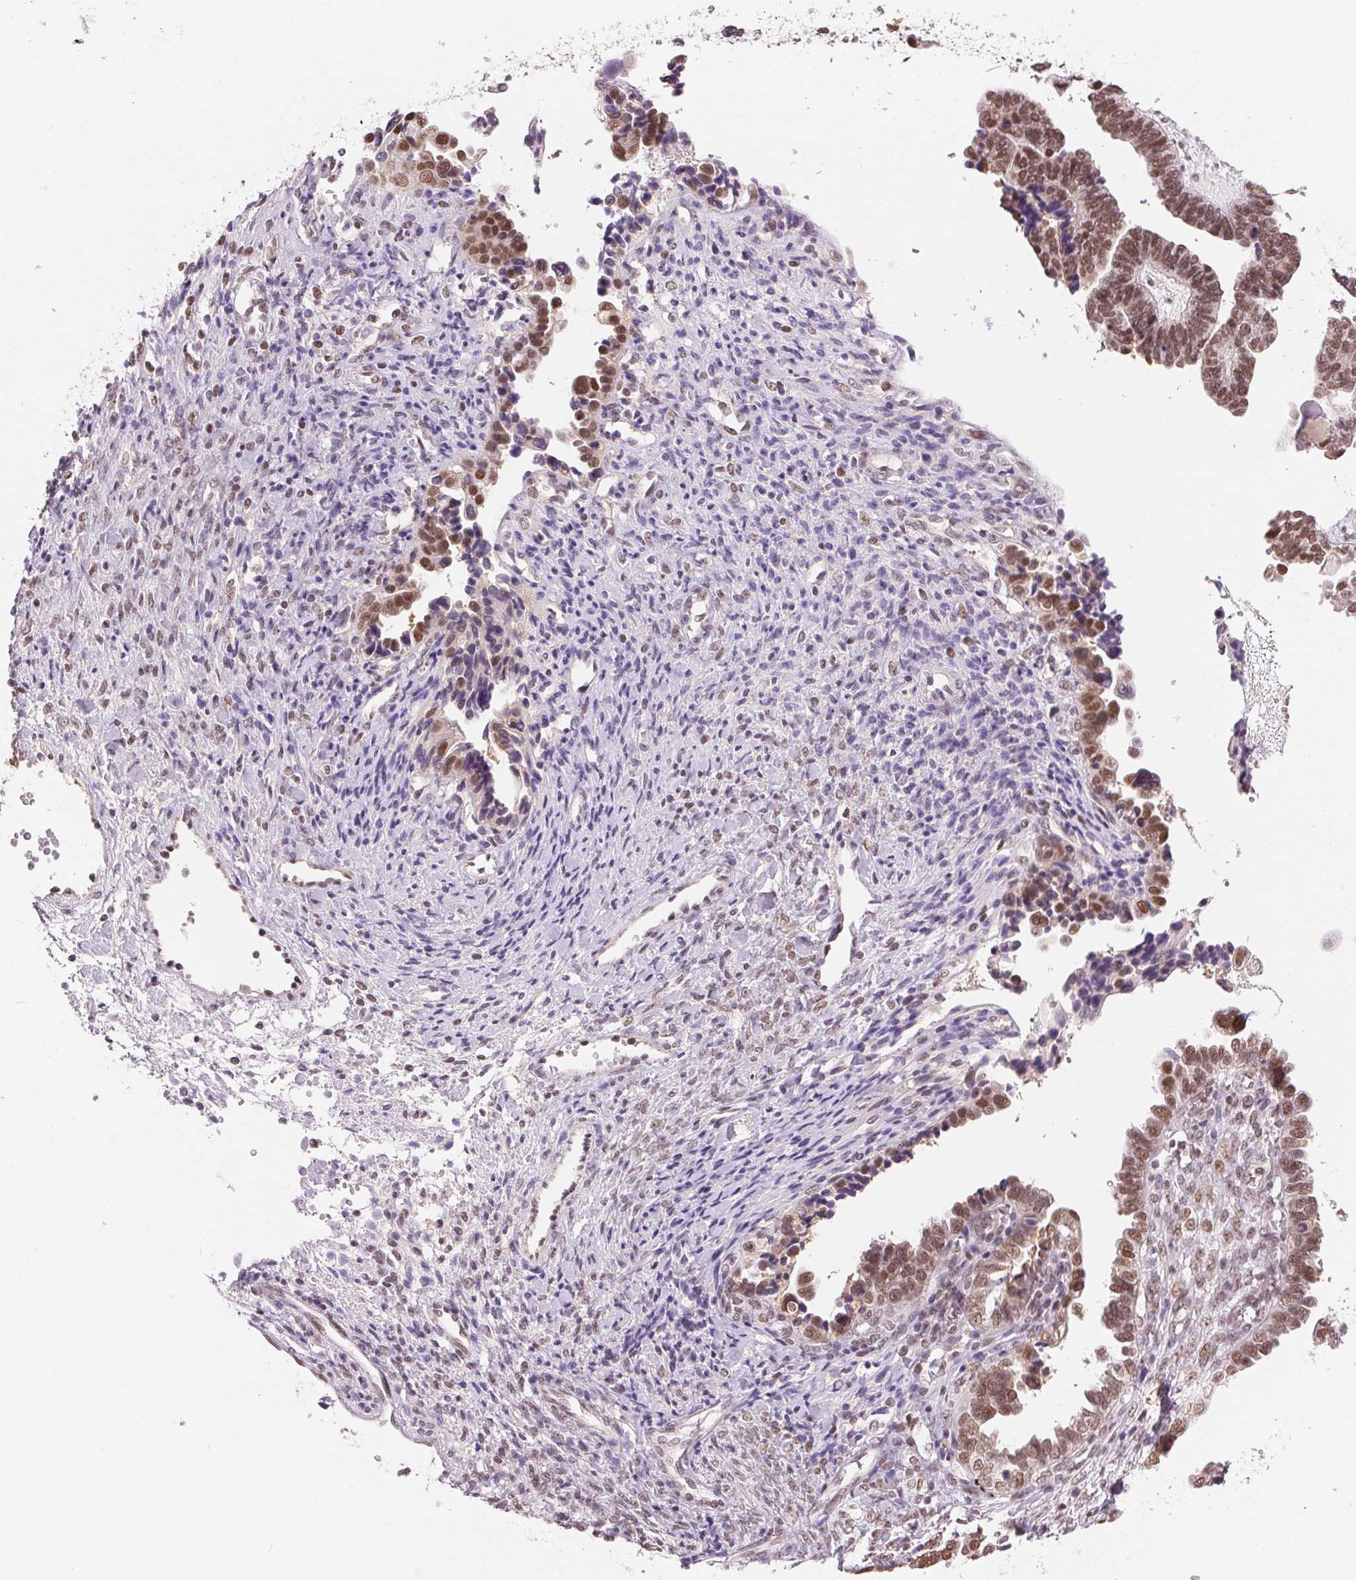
{"staining": {"intensity": "moderate", "quantity": ">75%", "location": "nuclear"}, "tissue": "ovarian cancer", "cell_type": "Tumor cells", "image_type": "cancer", "snomed": [{"axis": "morphology", "description": "Cystadenocarcinoma, serous, NOS"}, {"axis": "topography", "description": "Ovary"}], "caption": "Protein staining of serous cystadenocarcinoma (ovarian) tissue demonstrates moderate nuclear positivity in about >75% of tumor cells. (DAB (3,3'-diaminobenzidine) IHC, brown staining for protein, blue staining for nuclei).", "gene": "RPRD1B", "patient": {"sex": "female", "age": 51}}